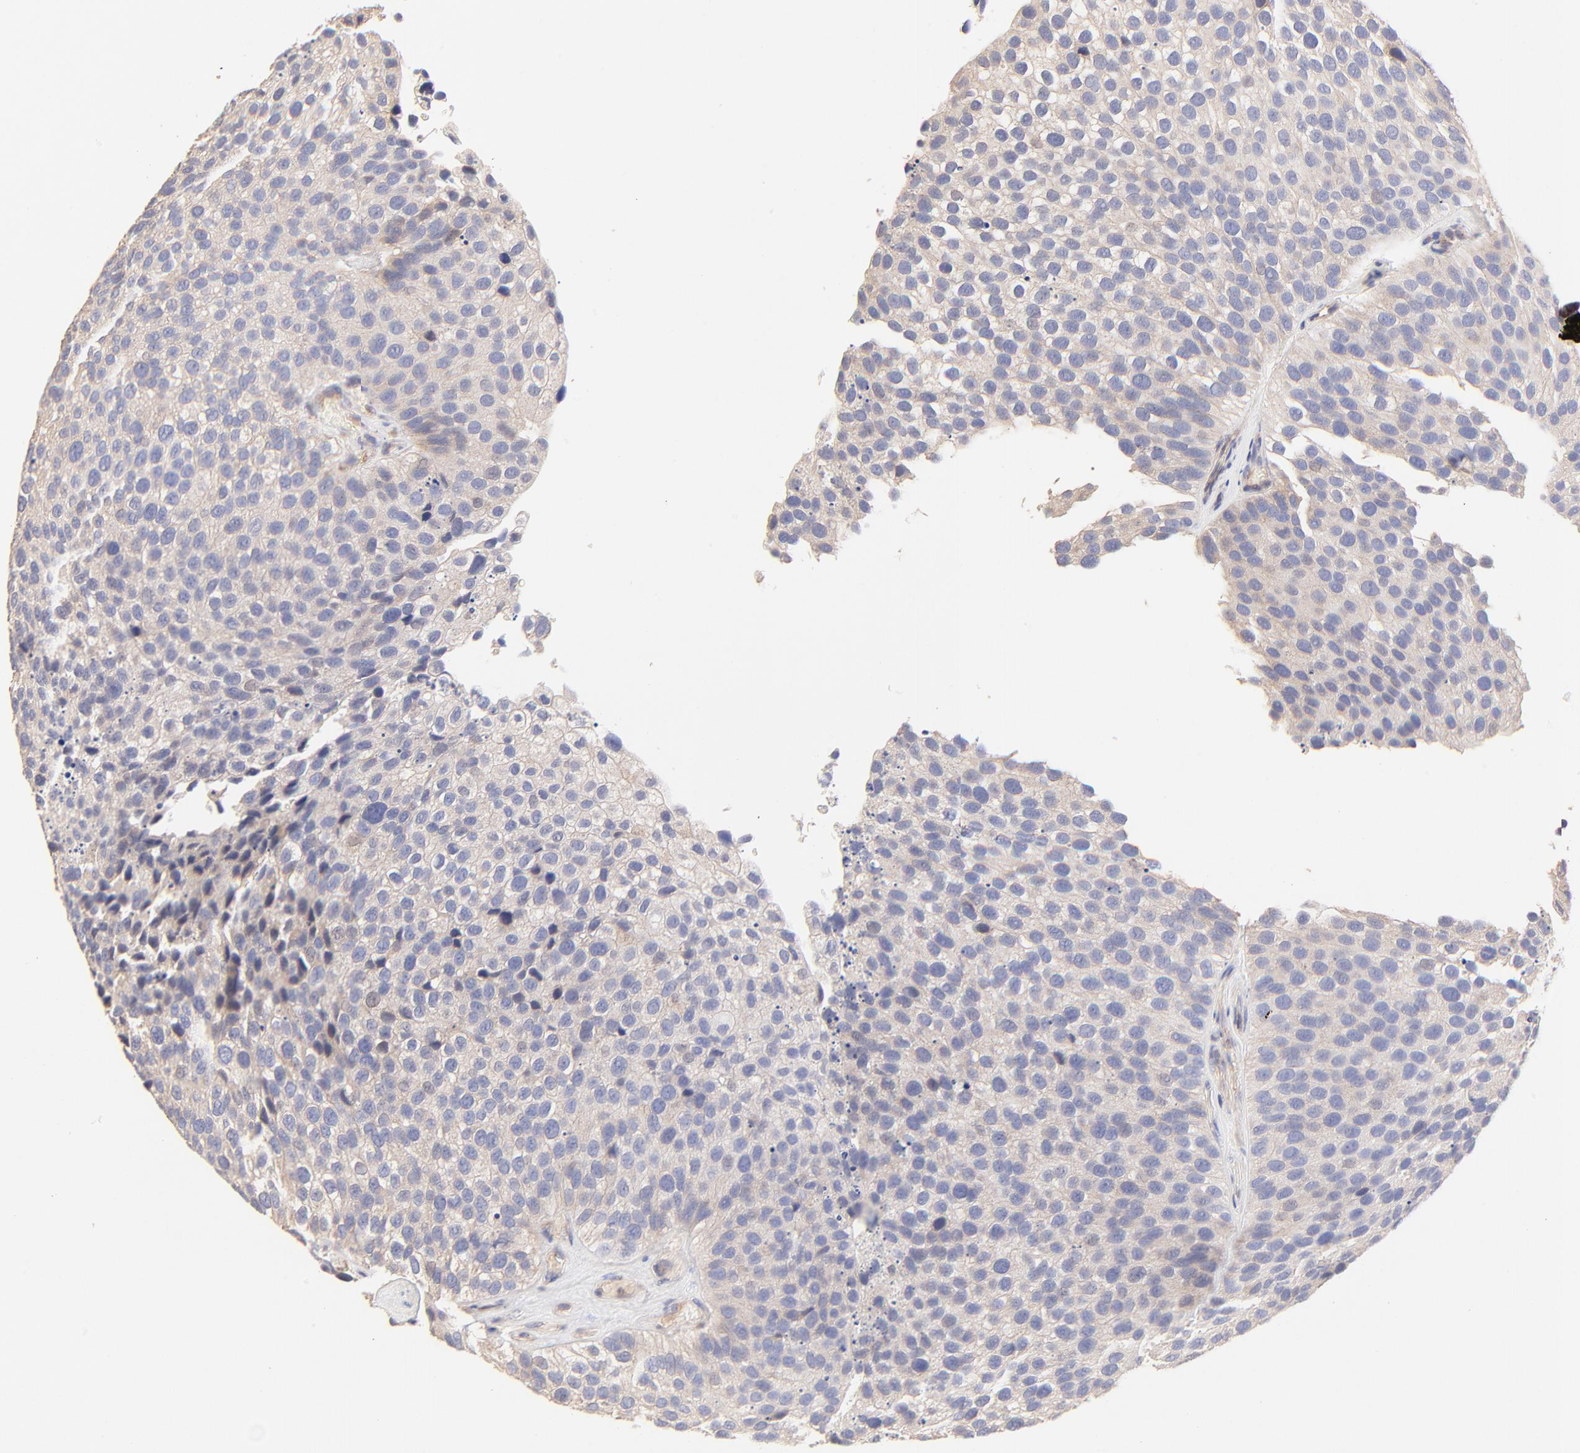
{"staining": {"intensity": "weak", "quantity": ">75%", "location": "cytoplasmic/membranous"}, "tissue": "urothelial cancer", "cell_type": "Tumor cells", "image_type": "cancer", "snomed": [{"axis": "morphology", "description": "Urothelial carcinoma, High grade"}, {"axis": "topography", "description": "Urinary bladder"}], "caption": "Immunohistochemistry (IHC) (DAB (3,3'-diaminobenzidine)) staining of human high-grade urothelial carcinoma shows weak cytoplasmic/membranous protein positivity in about >75% of tumor cells. (DAB (3,3'-diaminobenzidine) = brown stain, brightfield microscopy at high magnification).", "gene": "TNFAIP3", "patient": {"sex": "male", "age": 72}}